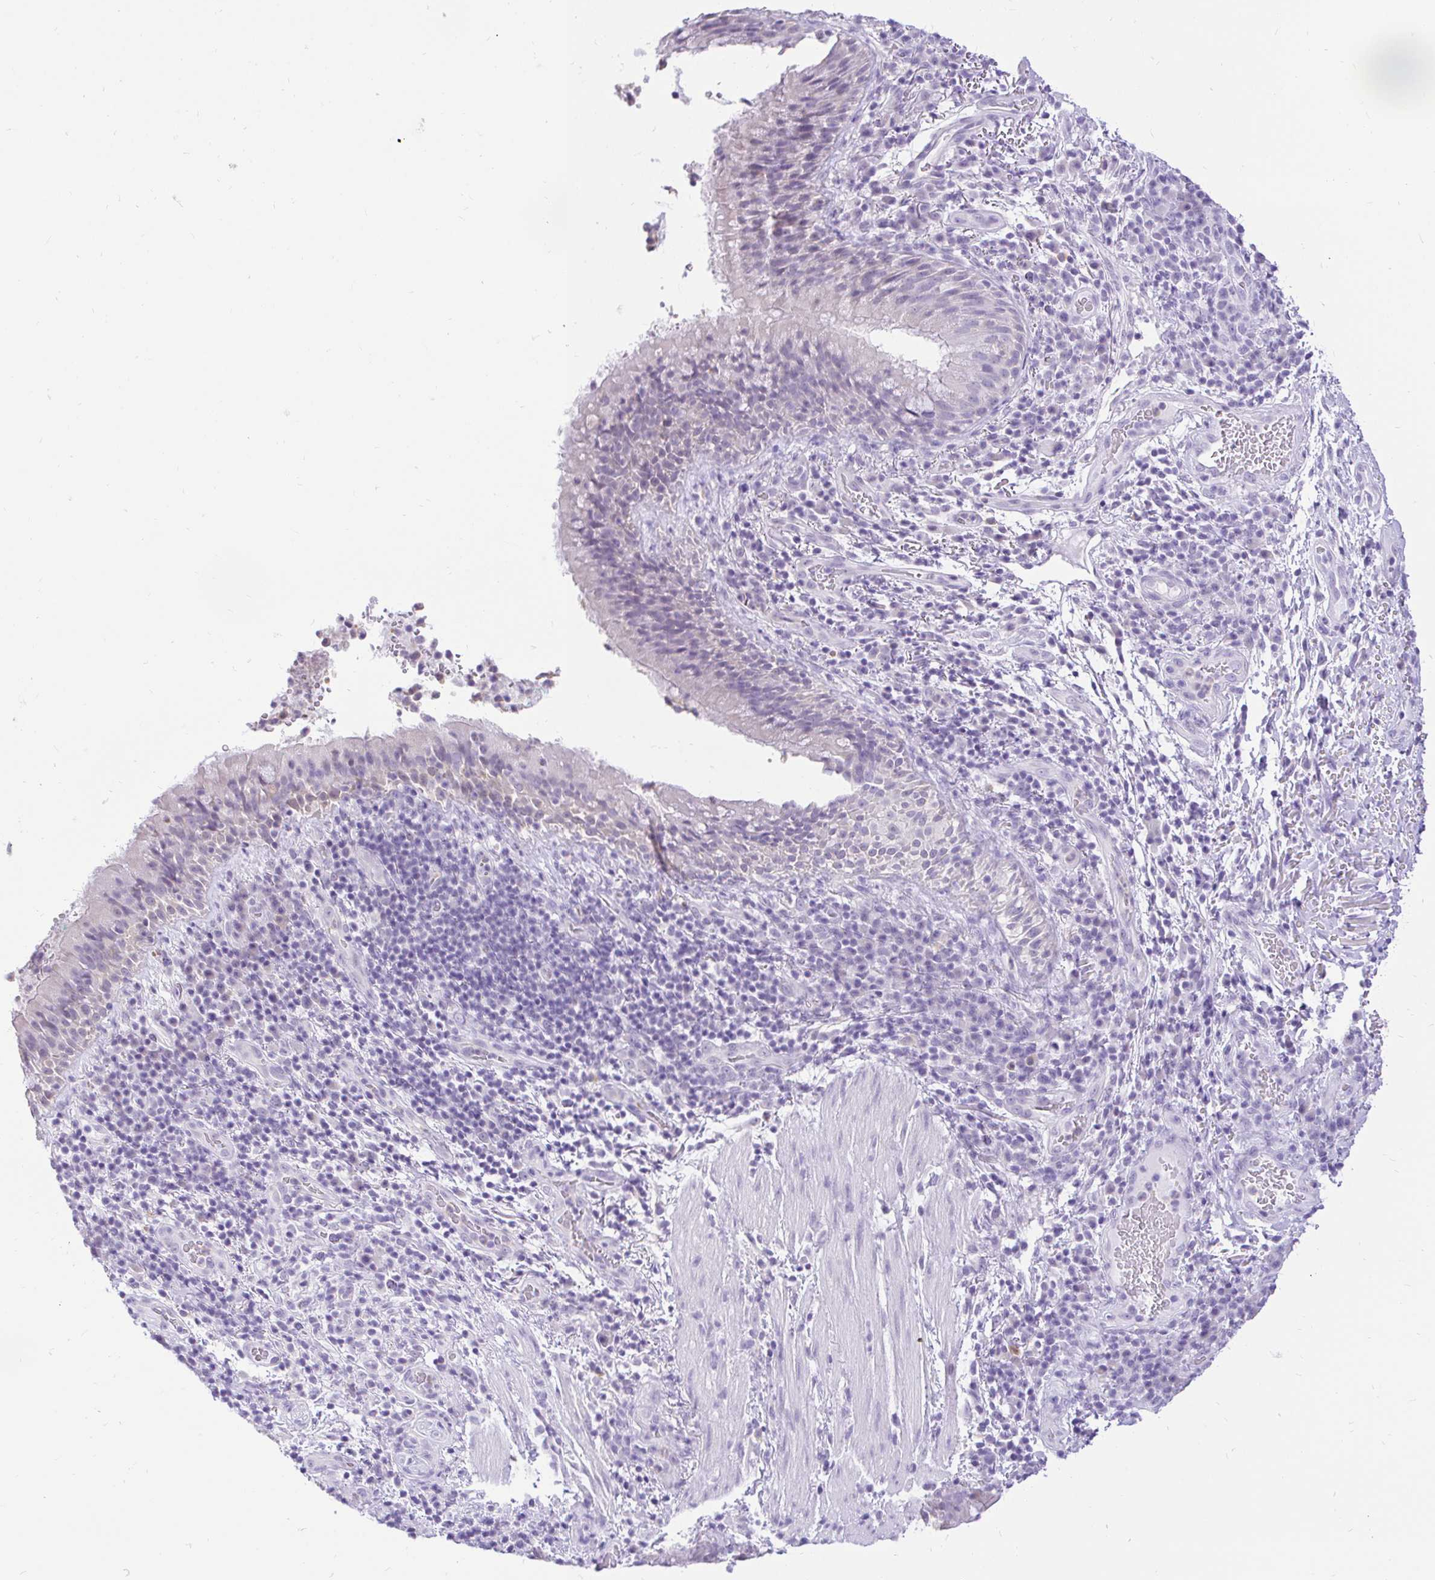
{"staining": {"intensity": "negative", "quantity": "none", "location": "none"}, "tissue": "bronchus", "cell_type": "Respiratory epithelial cells", "image_type": "normal", "snomed": [{"axis": "morphology", "description": "Normal tissue, NOS"}, {"axis": "topography", "description": "Lymph node"}, {"axis": "topography", "description": "Bronchus"}], "caption": "The image displays no staining of respiratory epithelial cells in normal bronchus. The staining was performed using DAB (3,3'-diaminobenzidine) to visualize the protein expression in brown, while the nuclei were stained in blue with hematoxylin (Magnification: 20x).", "gene": "FATE1", "patient": {"sex": "male", "age": 56}}